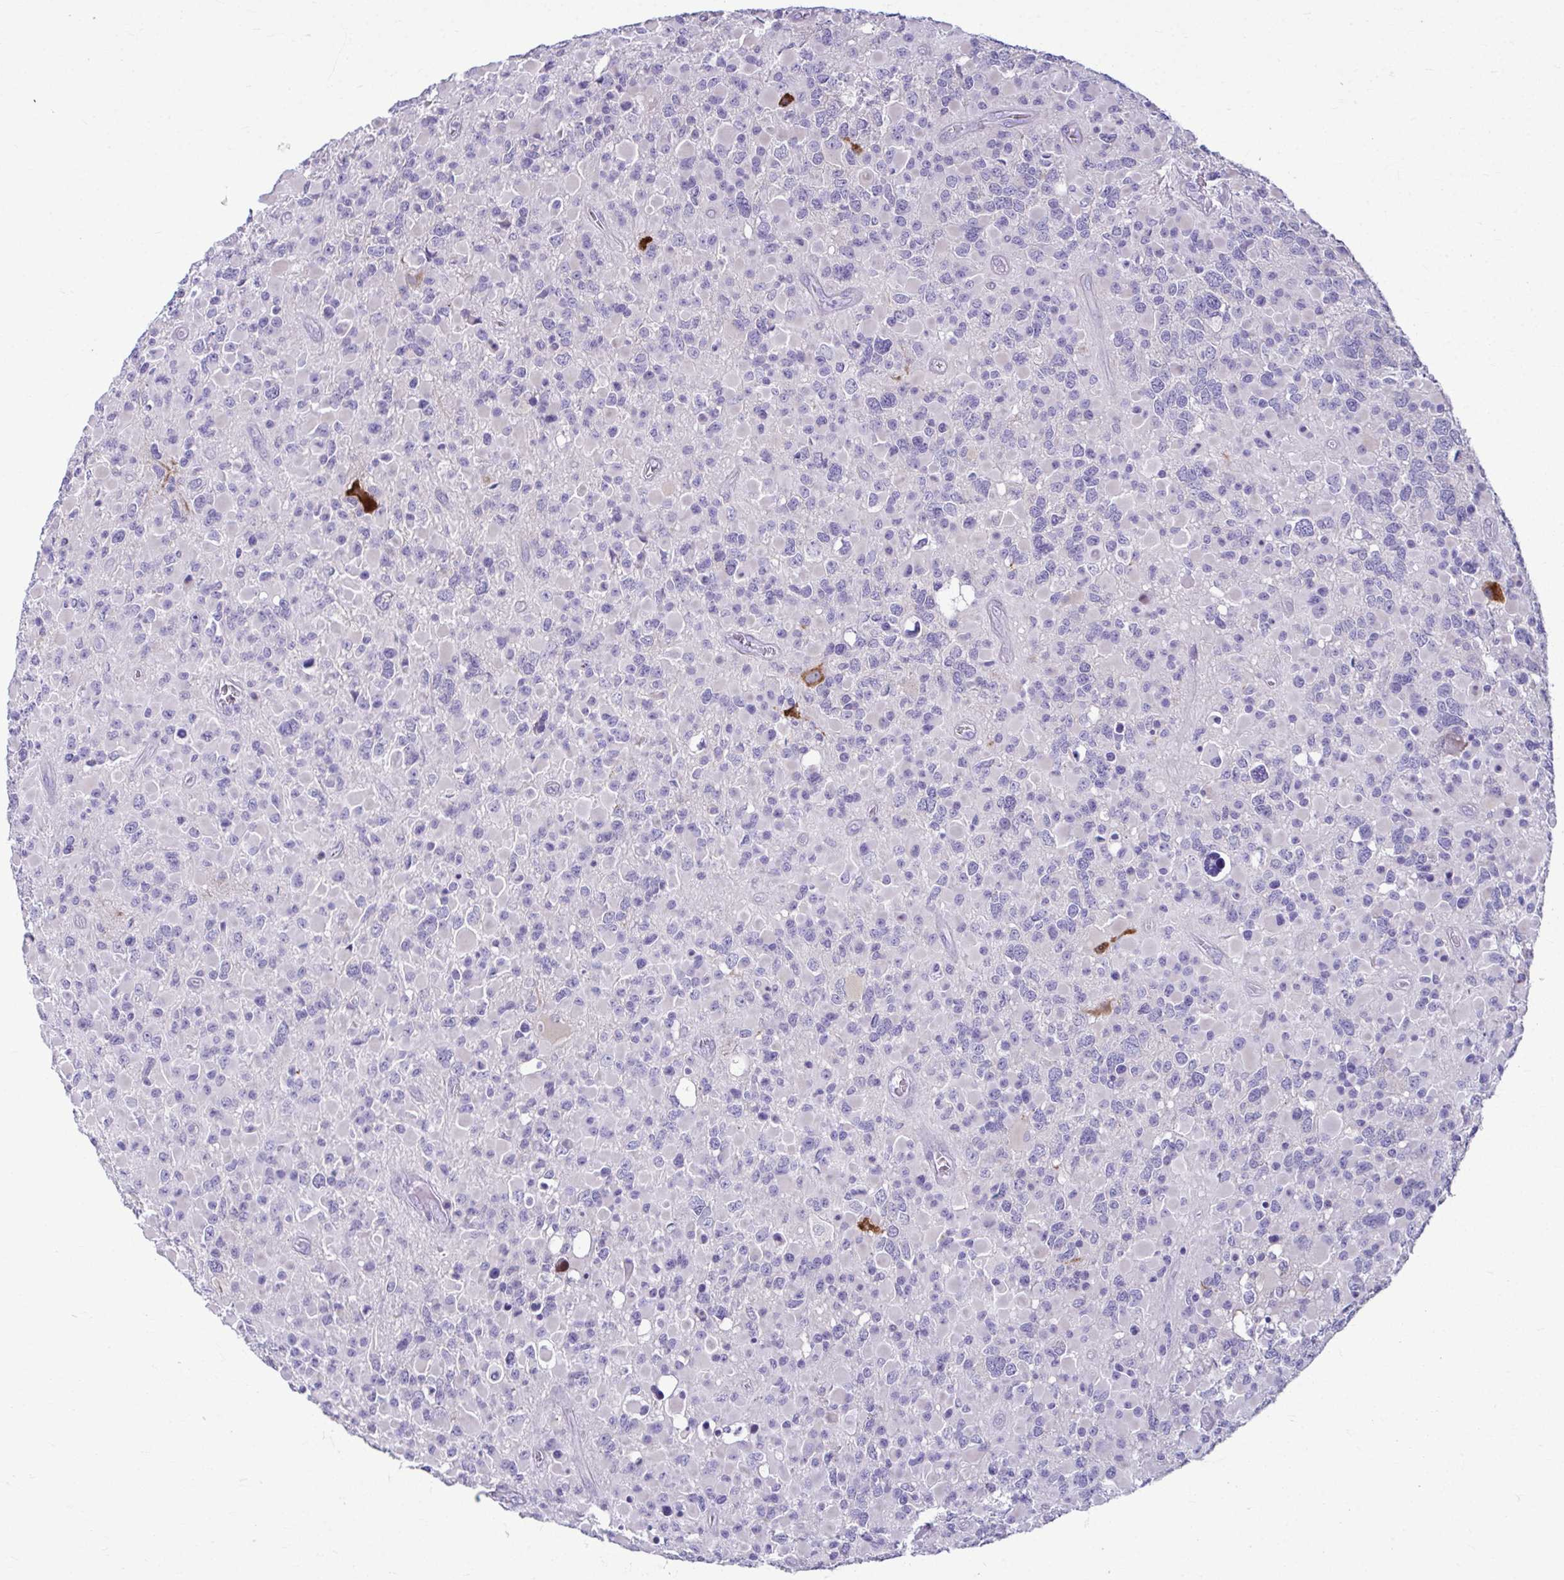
{"staining": {"intensity": "negative", "quantity": "none", "location": "none"}, "tissue": "glioma", "cell_type": "Tumor cells", "image_type": "cancer", "snomed": [{"axis": "morphology", "description": "Glioma, malignant, High grade"}, {"axis": "topography", "description": "Brain"}], "caption": "This image is of glioma stained with immunohistochemistry (IHC) to label a protein in brown with the nuclei are counter-stained blue. There is no staining in tumor cells. (DAB (3,3'-diaminobenzidine) immunohistochemistry, high magnification).", "gene": "SERPINI1", "patient": {"sex": "female", "age": 40}}